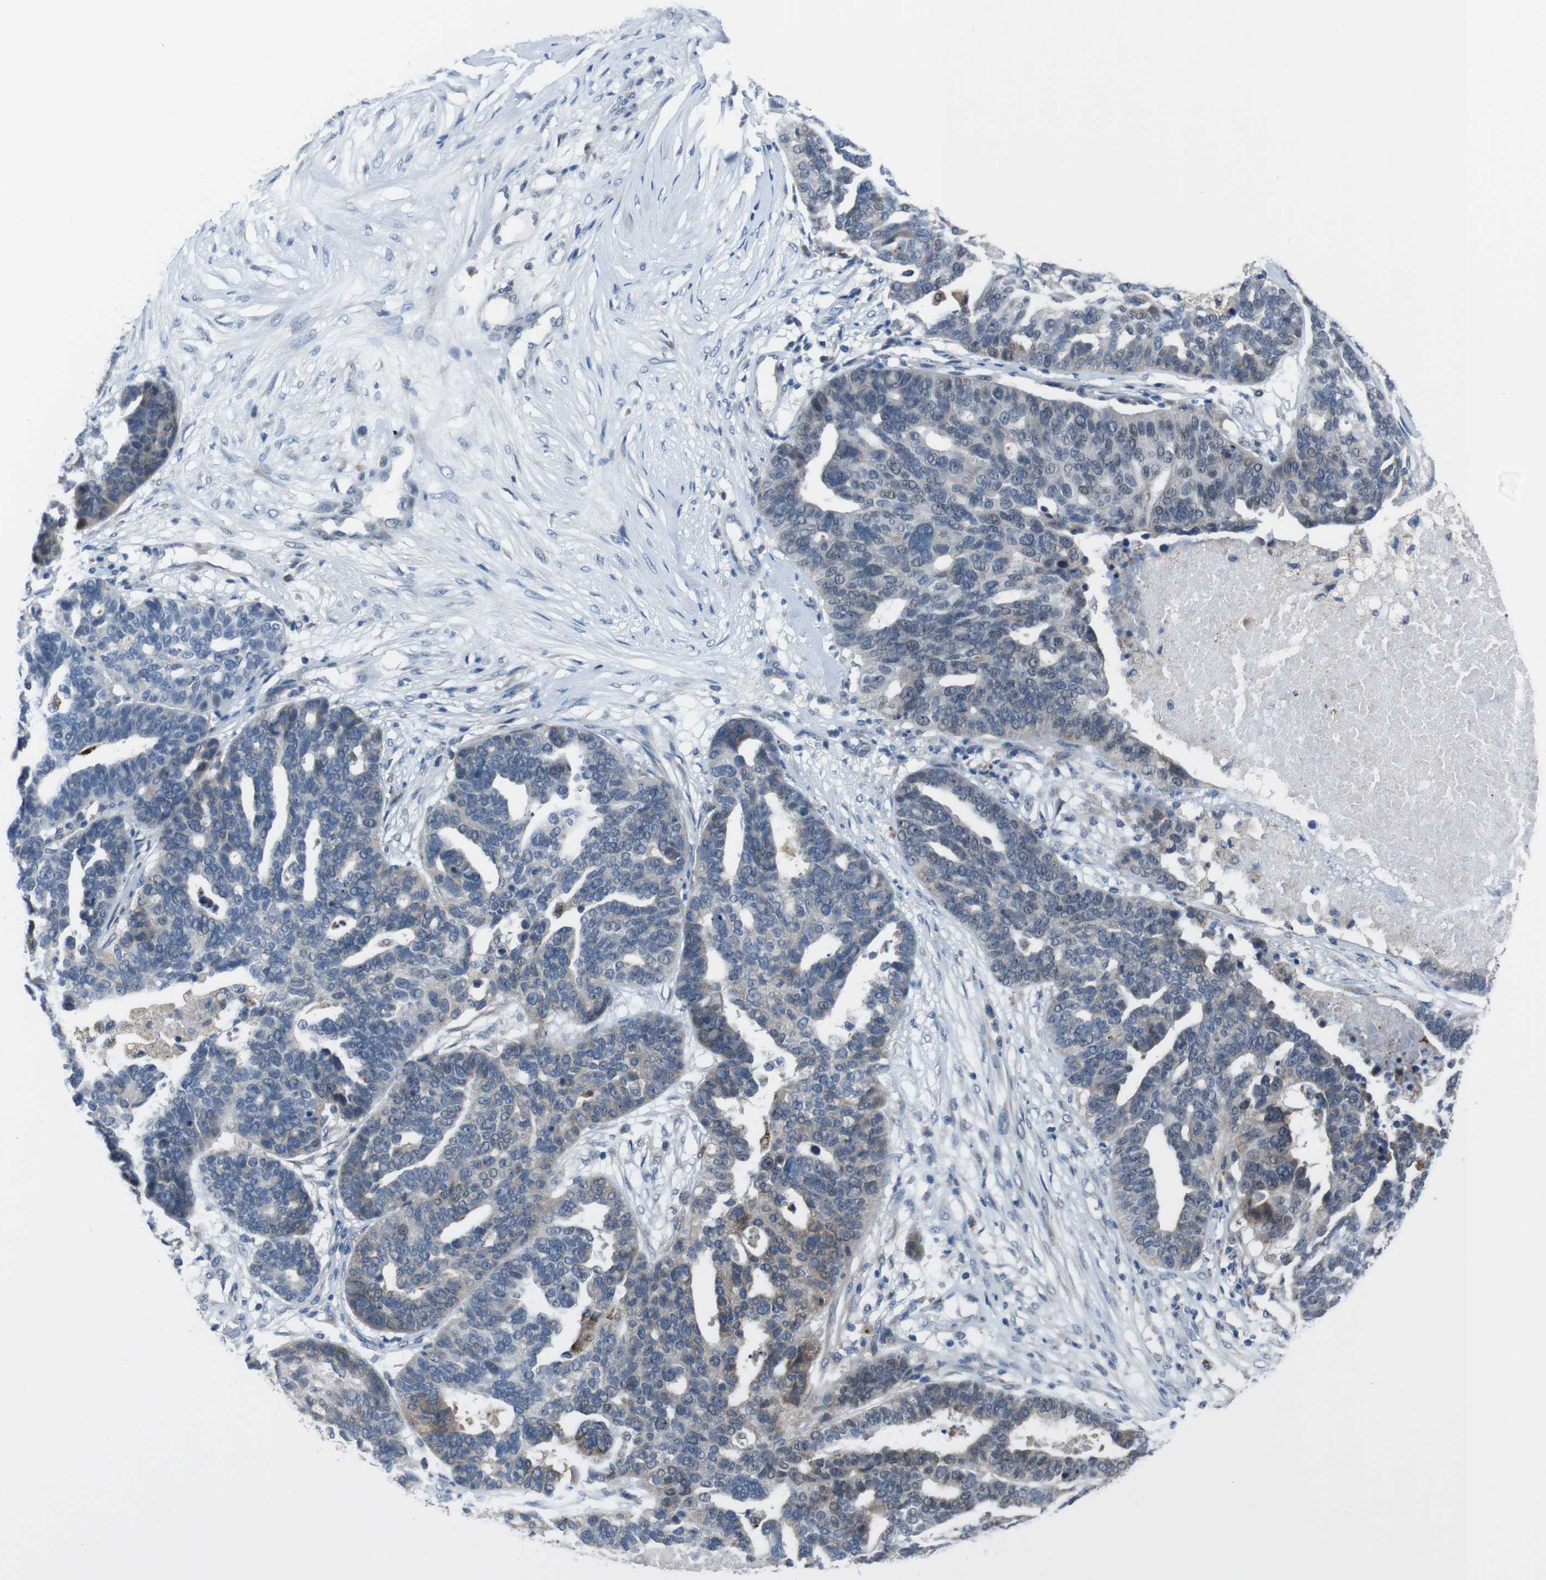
{"staining": {"intensity": "weak", "quantity": "25%-75%", "location": "cytoplasmic/membranous"}, "tissue": "ovarian cancer", "cell_type": "Tumor cells", "image_type": "cancer", "snomed": [{"axis": "morphology", "description": "Cystadenocarcinoma, serous, NOS"}, {"axis": "topography", "description": "Ovary"}], "caption": "Immunohistochemistry of human serous cystadenocarcinoma (ovarian) displays low levels of weak cytoplasmic/membranous staining in about 25%-75% of tumor cells.", "gene": "CDH22", "patient": {"sex": "female", "age": 59}}